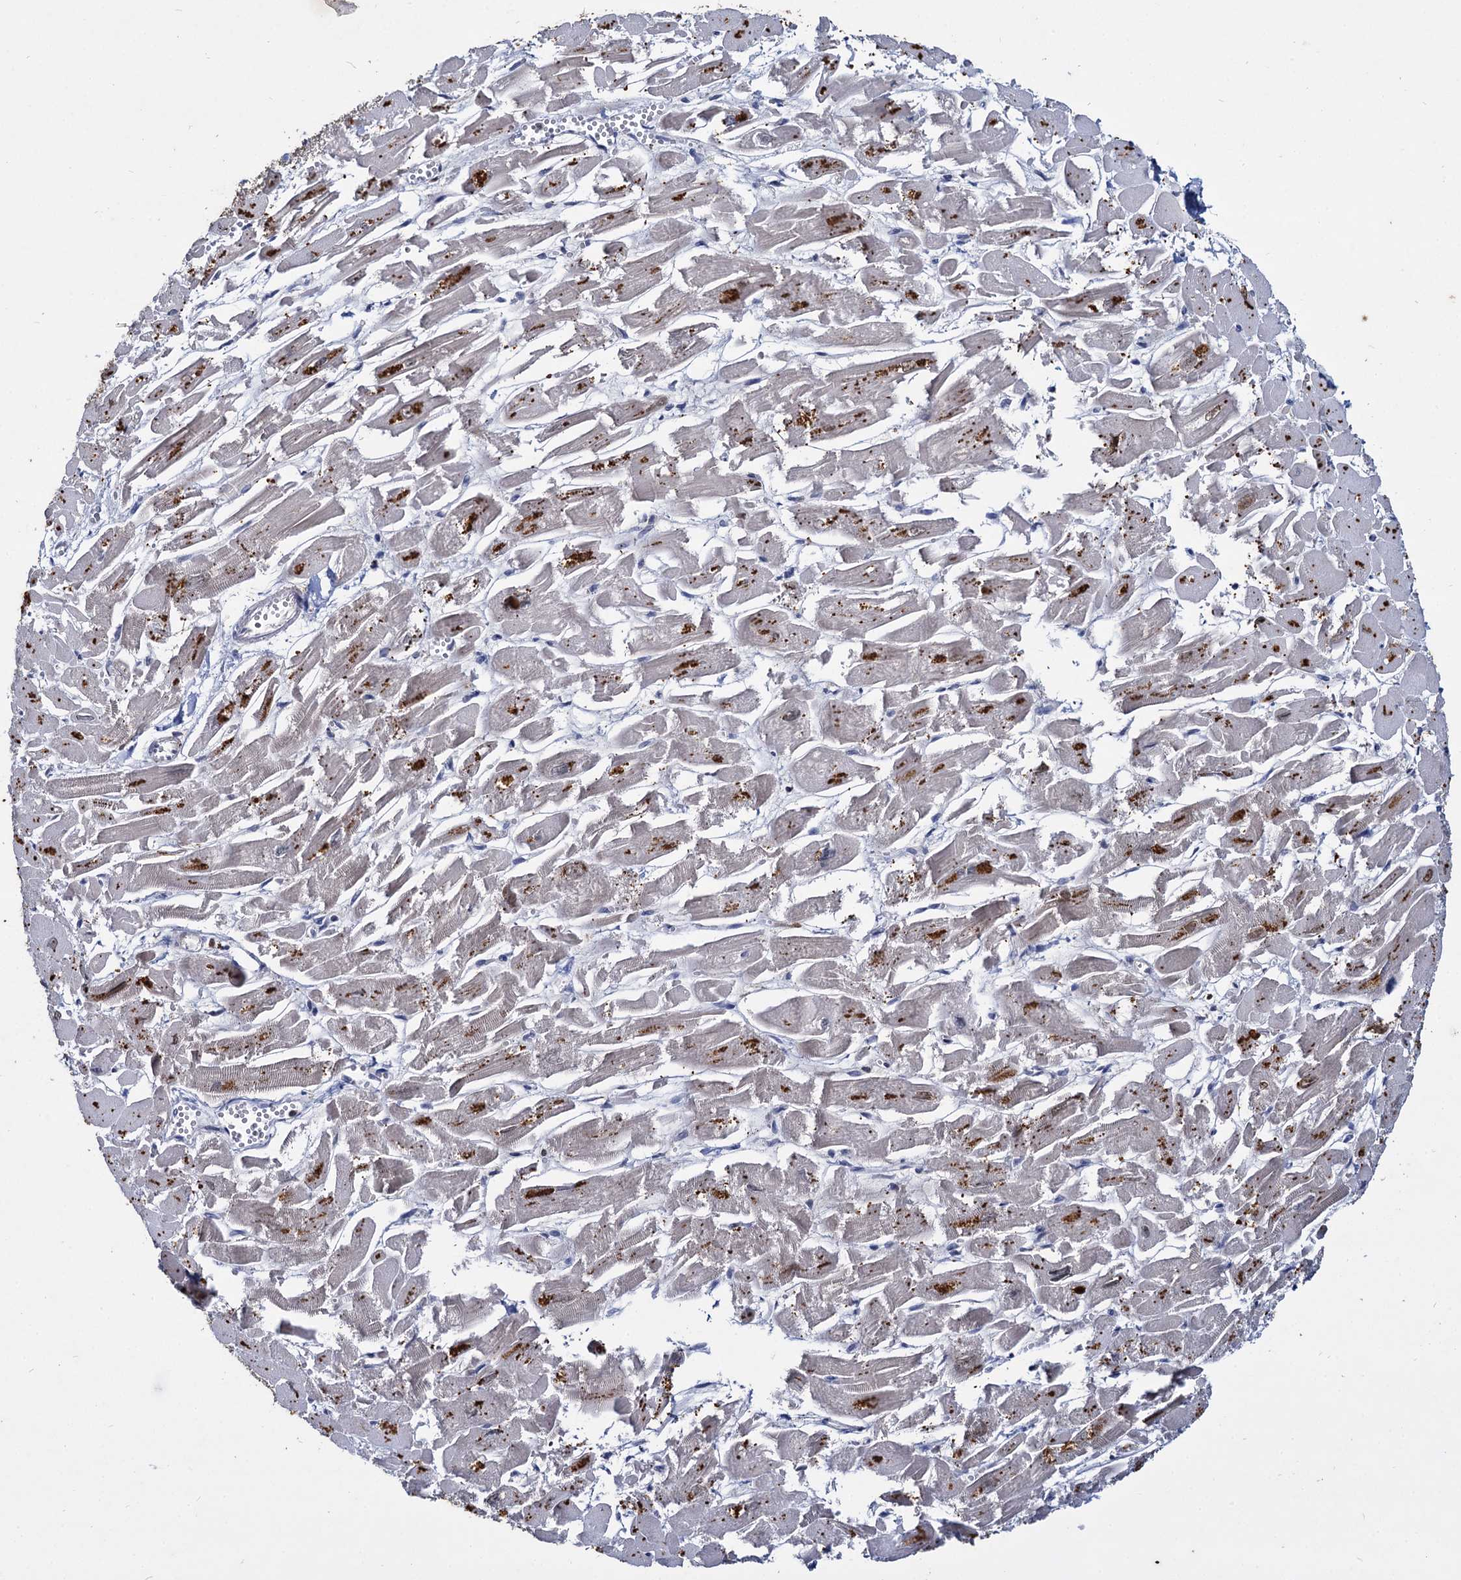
{"staining": {"intensity": "moderate", "quantity": "25%-75%", "location": "cytoplasmic/membranous,nuclear"}, "tissue": "heart muscle", "cell_type": "Cardiomyocytes", "image_type": "normal", "snomed": [{"axis": "morphology", "description": "Normal tissue, NOS"}, {"axis": "topography", "description": "Heart"}], "caption": "Human heart muscle stained with a brown dye exhibits moderate cytoplasmic/membranous,nuclear positive expression in about 25%-75% of cardiomyocytes.", "gene": "RPUSD4", "patient": {"sex": "male", "age": 54}}